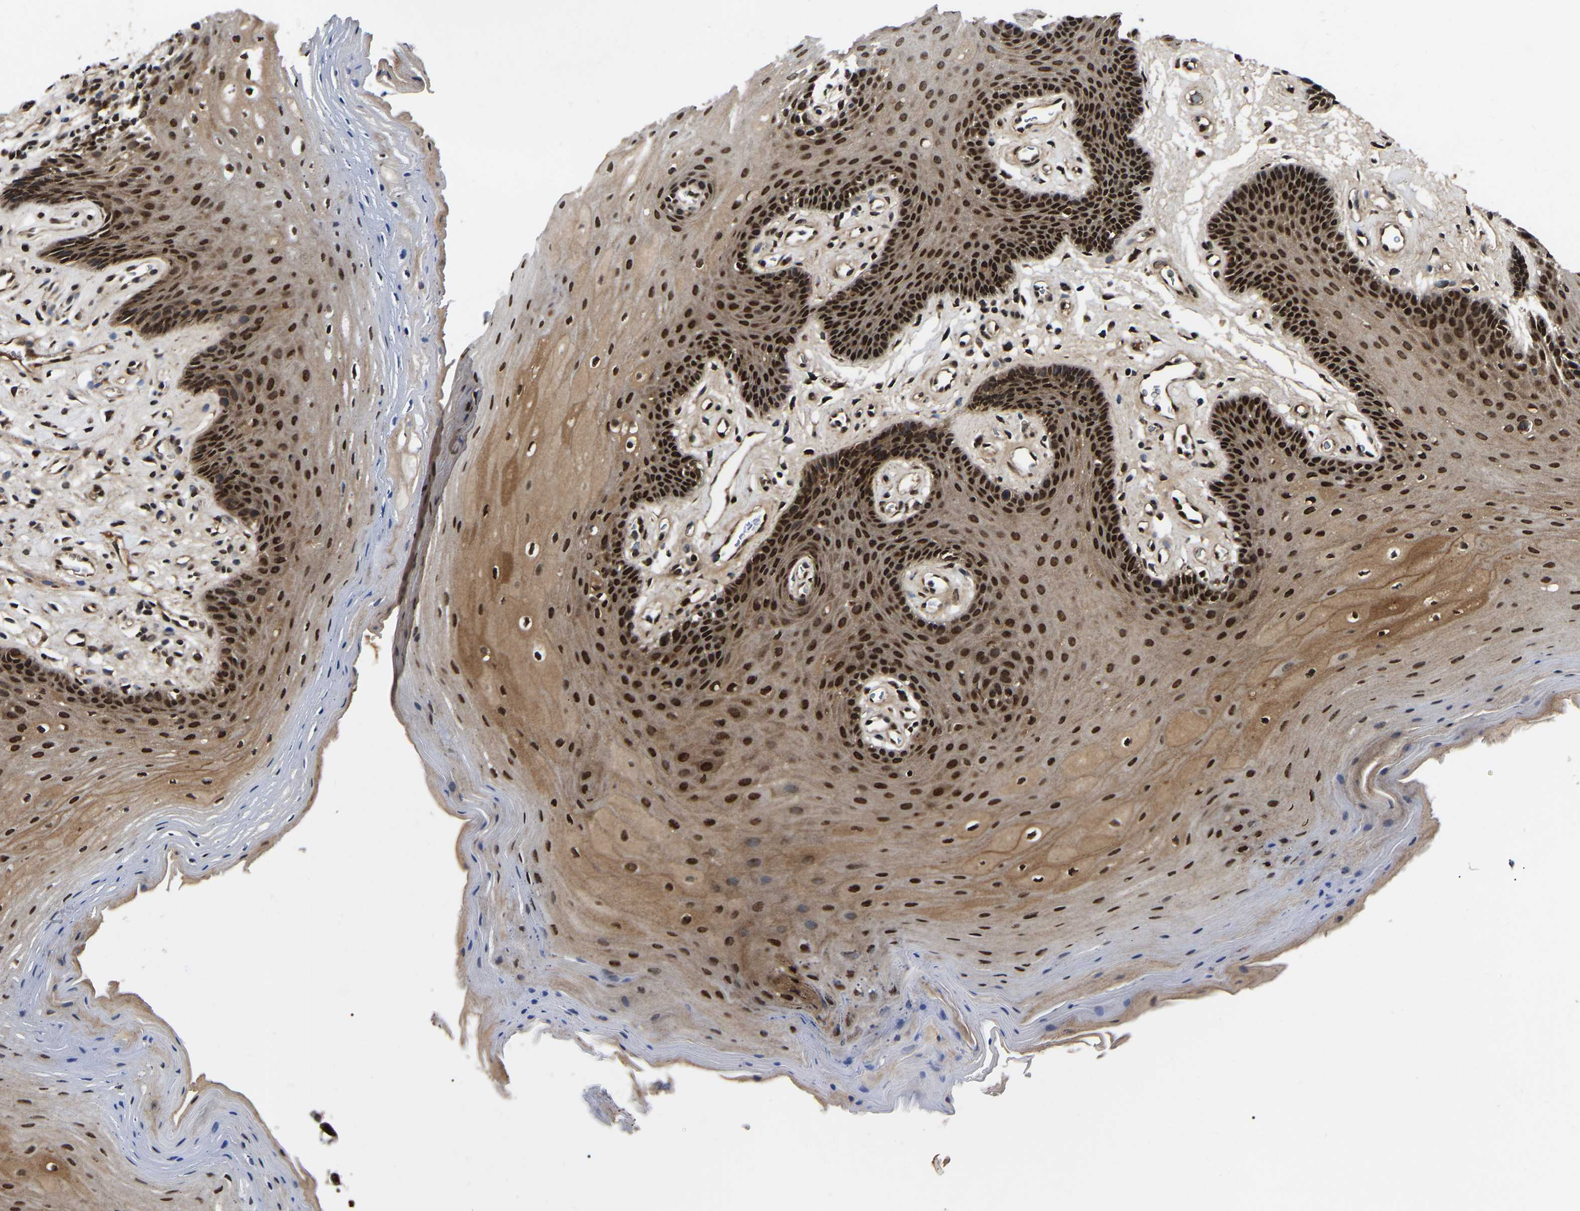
{"staining": {"intensity": "strong", "quantity": ">75%", "location": "cytoplasmic/membranous,nuclear"}, "tissue": "oral mucosa", "cell_type": "Squamous epithelial cells", "image_type": "normal", "snomed": [{"axis": "morphology", "description": "Normal tissue, NOS"}, {"axis": "morphology", "description": "Squamous cell carcinoma, NOS"}, {"axis": "topography", "description": "Oral tissue"}, {"axis": "topography", "description": "Head-Neck"}], "caption": "Immunohistochemical staining of unremarkable oral mucosa displays strong cytoplasmic/membranous,nuclear protein positivity in about >75% of squamous epithelial cells. (Brightfield microscopy of DAB IHC at high magnification).", "gene": "TRIM35", "patient": {"sex": "male", "age": 71}}